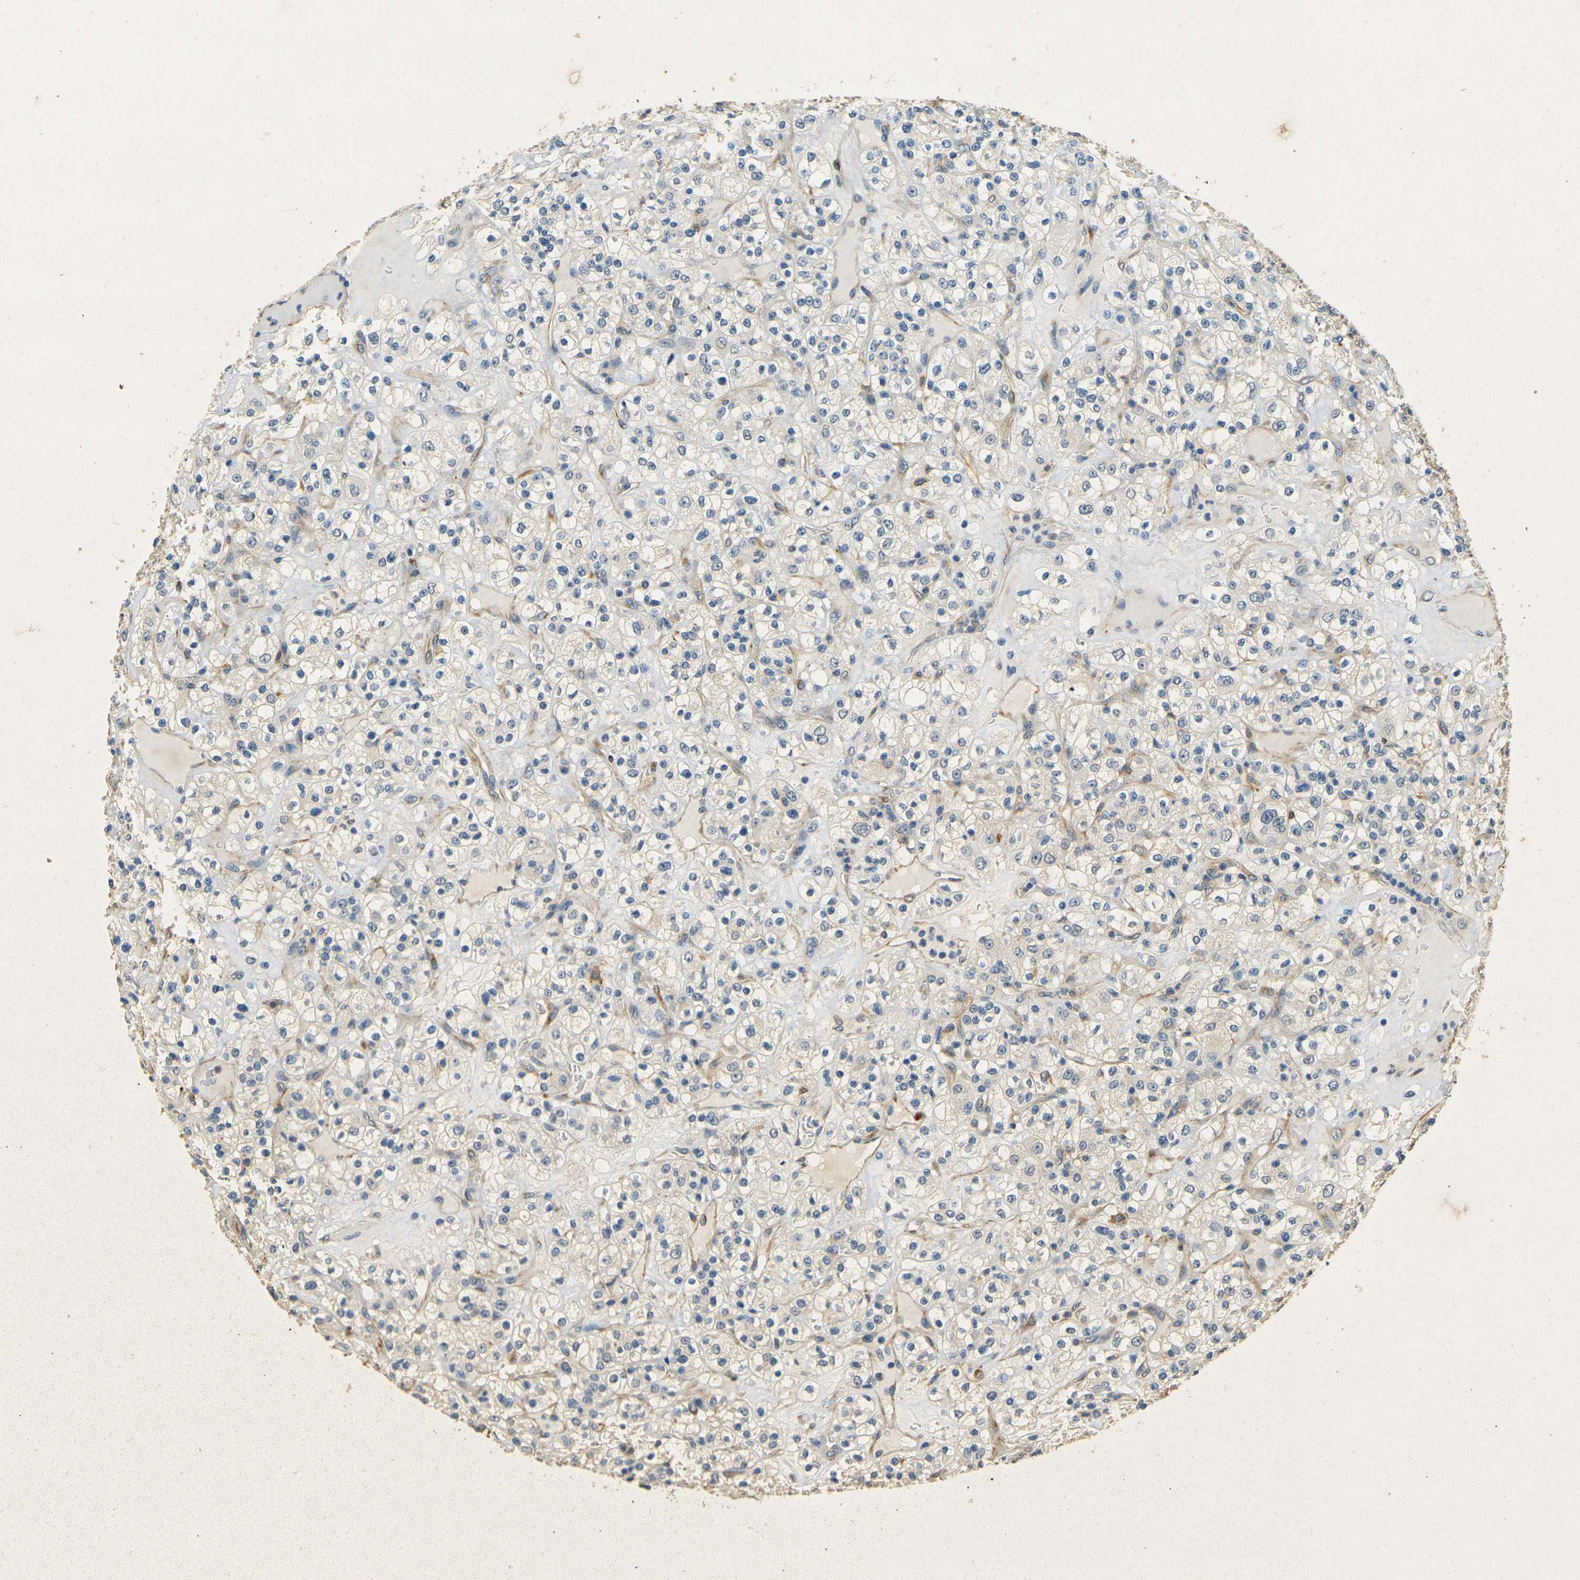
{"staining": {"intensity": "weak", "quantity": "<25%", "location": "cytoplasmic/membranous"}, "tissue": "renal cancer", "cell_type": "Tumor cells", "image_type": "cancer", "snomed": [{"axis": "morphology", "description": "Normal tissue, NOS"}, {"axis": "morphology", "description": "Adenocarcinoma, NOS"}, {"axis": "topography", "description": "Kidney"}], "caption": "Histopathology image shows no protein positivity in tumor cells of adenocarcinoma (renal) tissue.", "gene": "SORT1", "patient": {"sex": "female", "age": 72}}